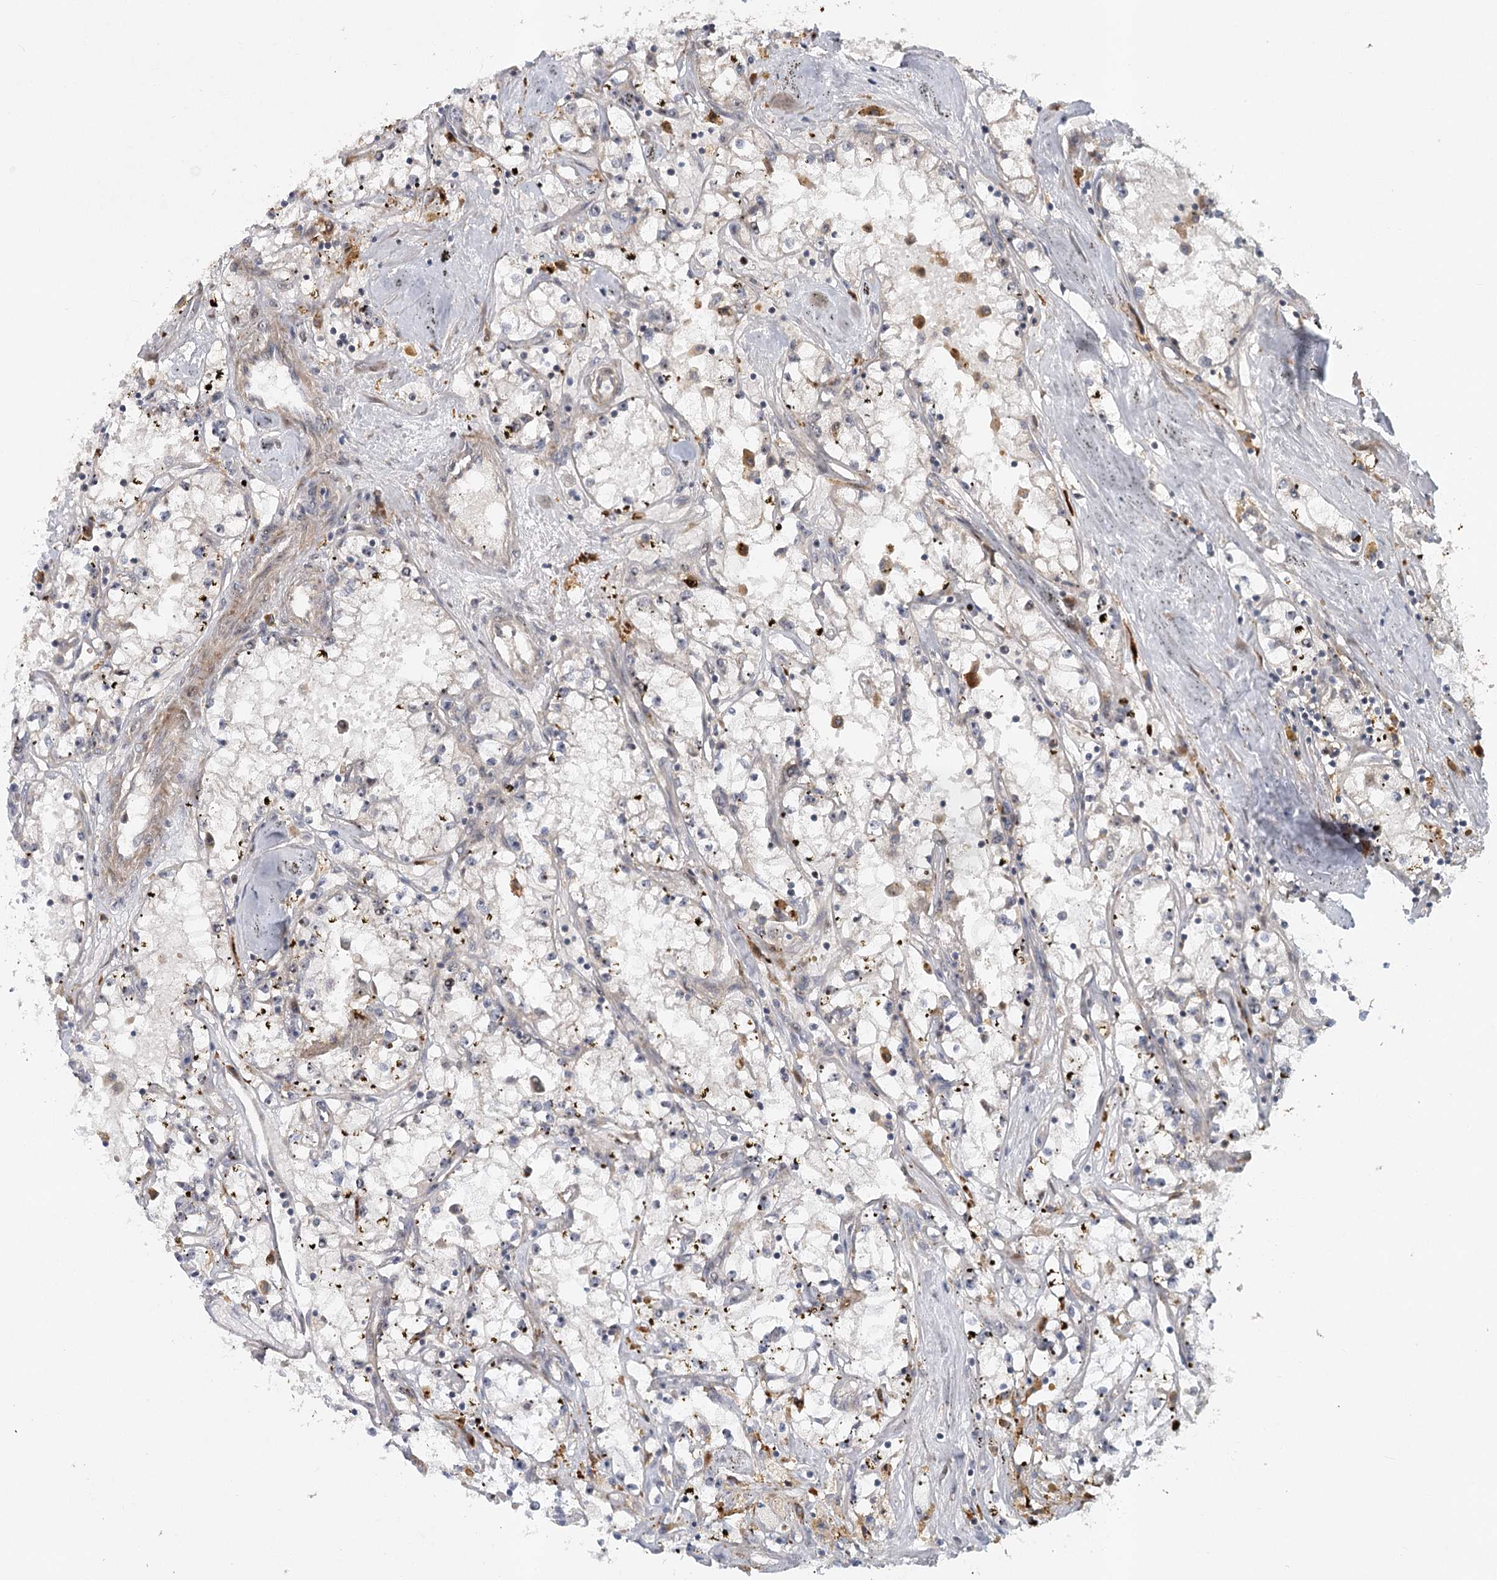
{"staining": {"intensity": "negative", "quantity": "none", "location": "none"}, "tissue": "renal cancer", "cell_type": "Tumor cells", "image_type": "cancer", "snomed": [{"axis": "morphology", "description": "Adenocarcinoma, NOS"}, {"axis": "topography", "description": "Kidney"}], "caption": "Immunohistochemistry histopathology image of adenocarcinoma (renal) stained for a protein (brown), which exhibits no staining in tumor cells.", "gene": "PIK3C2A", "patient": {"sex": "male", "age": 56}}